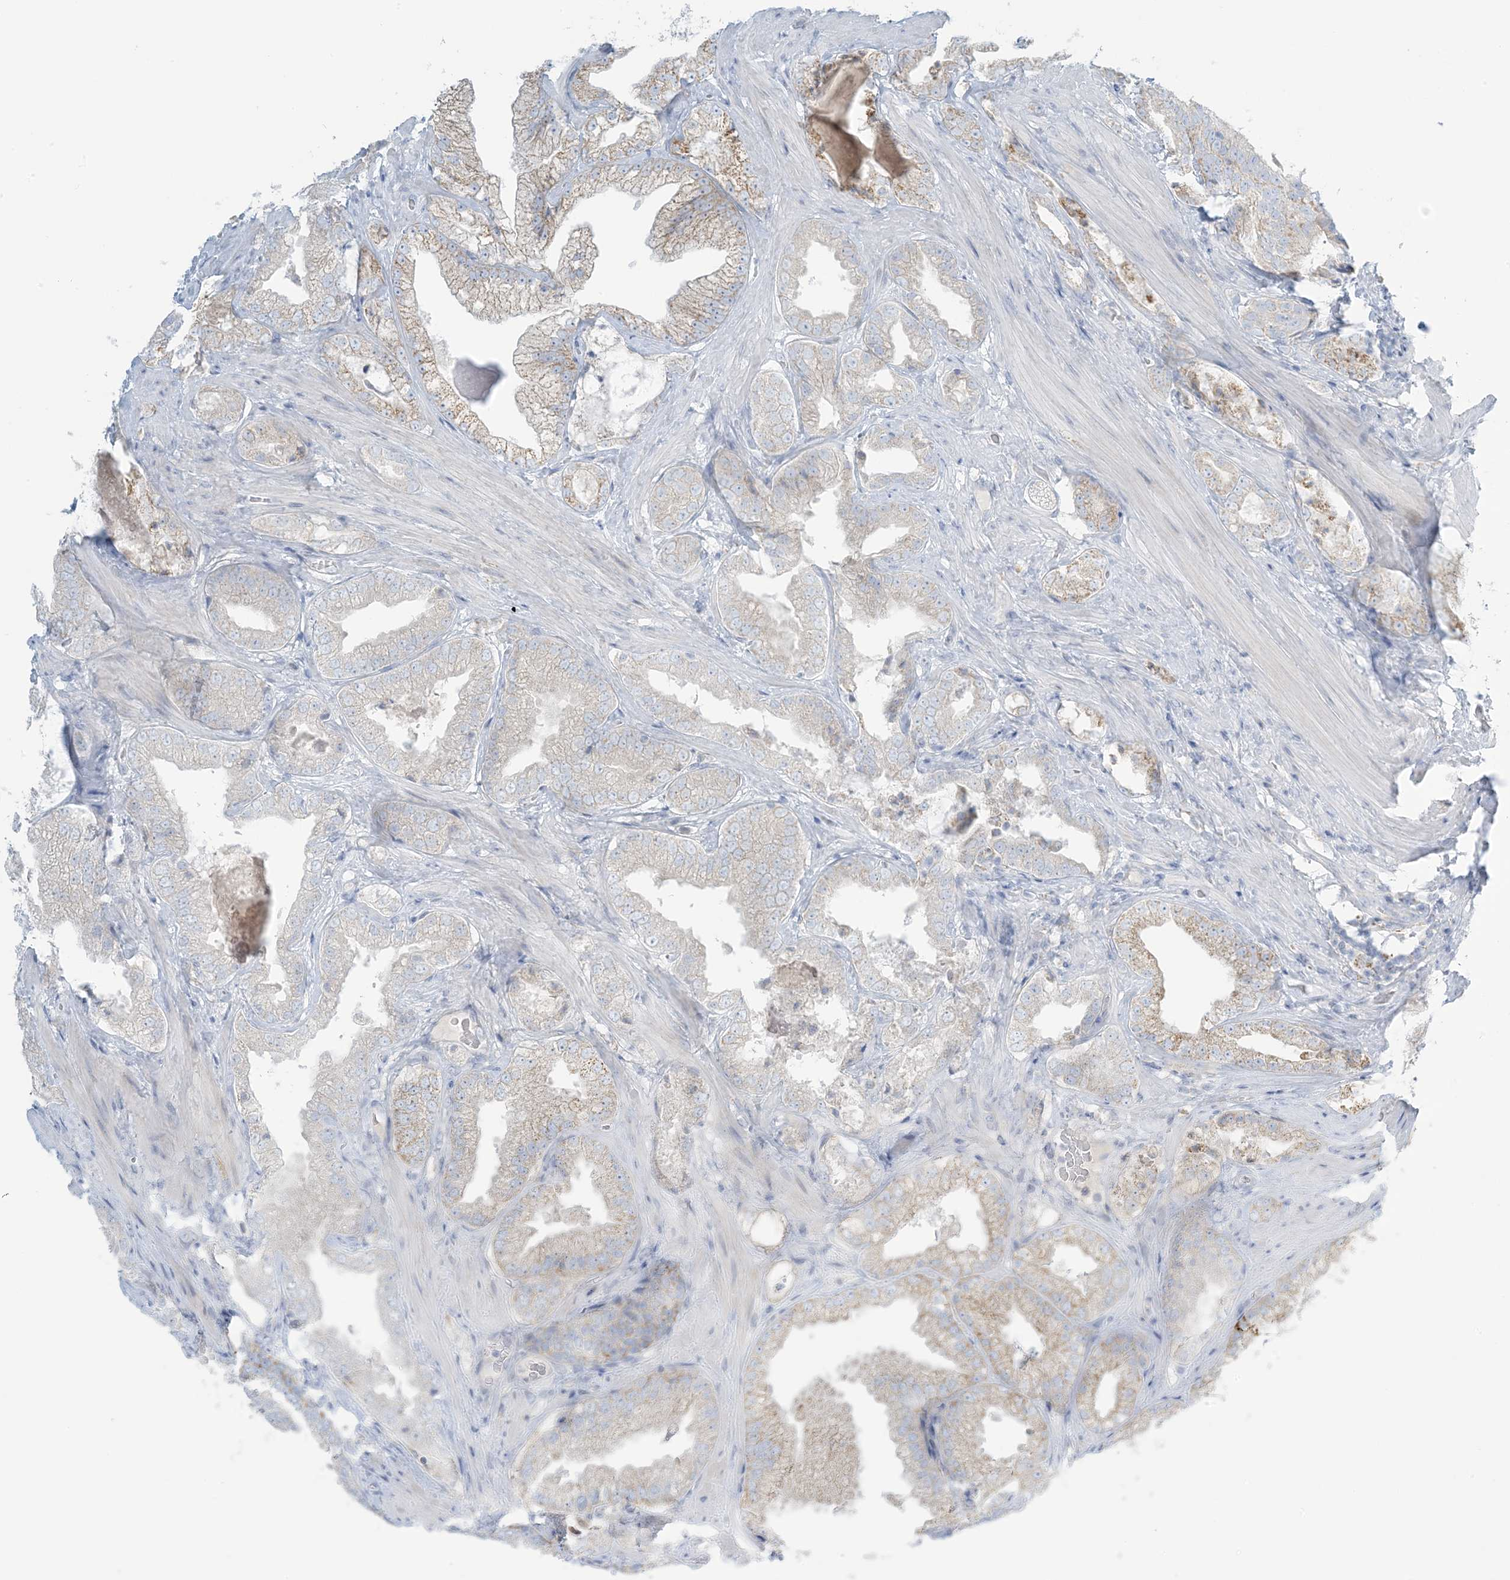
{"staining": {"intensity": "weak", "quantity": "25%-75%", "location": "cytoplasmic/membranous"}, "tissue": "prostate cancer", "cell_type": "Tumor cells", "image_type": "cancer", "snomed": [{"axis": "morphology", "description": "Adenocarcinoma, High grade"}, {"axis": "topography", "description": "Prostate"}], "caption": "Immunohistochemical staining of human adenocarcinoma (high-grade) (prostate) reveals low levels of weak cytoplasmic/membranous staining in about 25%-75% of tumor cells. (Brightfield microscopy of DAB IHC at high magnification).", "gene": "ZDHHC4", "patient": {"sex": "male", "age": 58}}